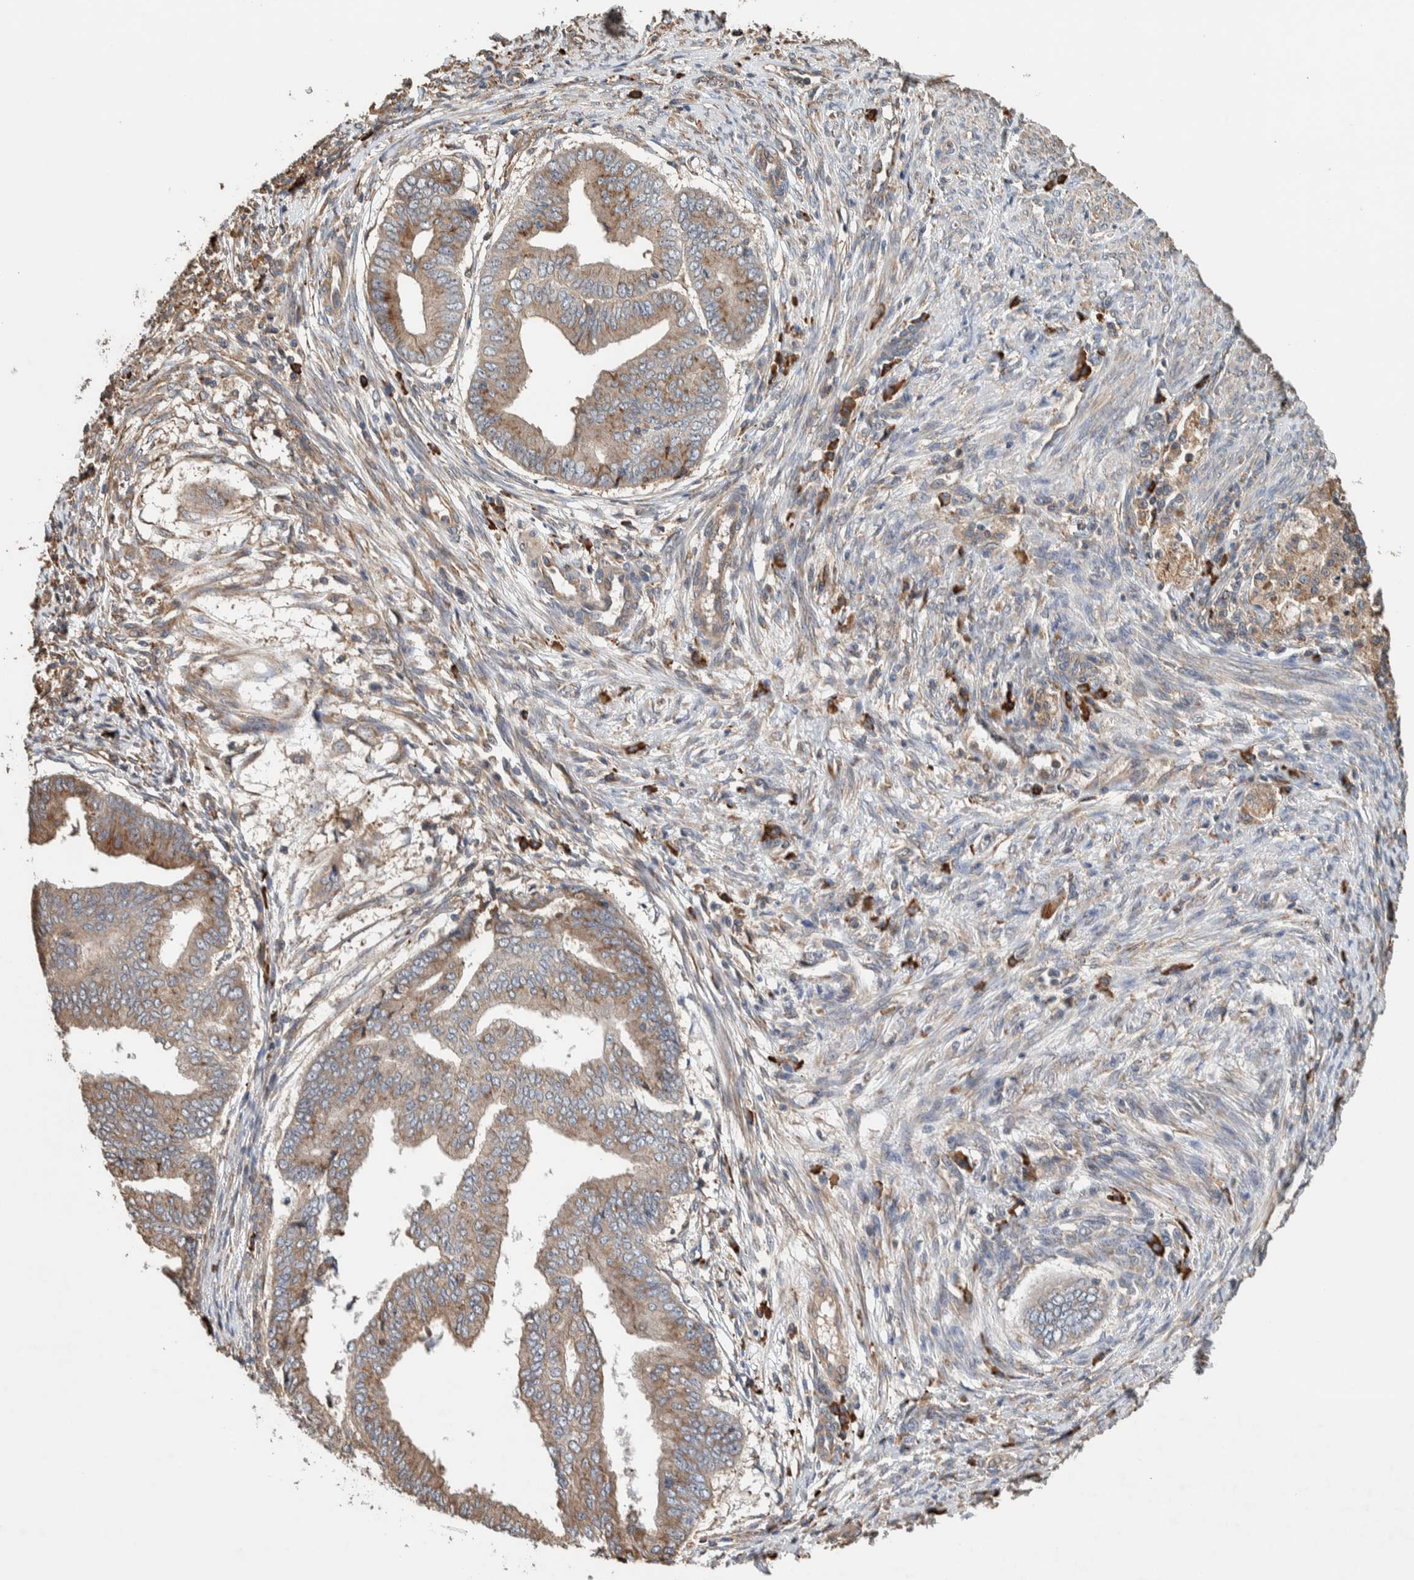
{"staining": {"intensity": "weak", "quantity": ">75%", "location": "cytoplasmic/membranous"}, "tissue": "endometrial cancer", "cell_type": "Tumor cells", "image_type": "cancer", "snomed": [{"axis": "morphology", "description": "Polyp, NOS"}, {"axis": "morphology", "description": "Adenocarcinoma, NOS"}, {"axis": "morphology", "description": "Adenoma, NOS"}, {"axis": "topography", "description": "Endometrium"}], "caption": "DAB (3,3'-diaminobenzidine) immunohistochemical staining of human endometrial cancer (adenocarcinoma) exhibits weak cytoplasmic/membranous protein staining in about >75% of tumor cells. Using DAB (brown) and hematoxylin (blue) stains, captured at high magnification using brightfield microscopy.", "gene": "PLA2G3", "patient": {"sex": "female", "age": 79}}